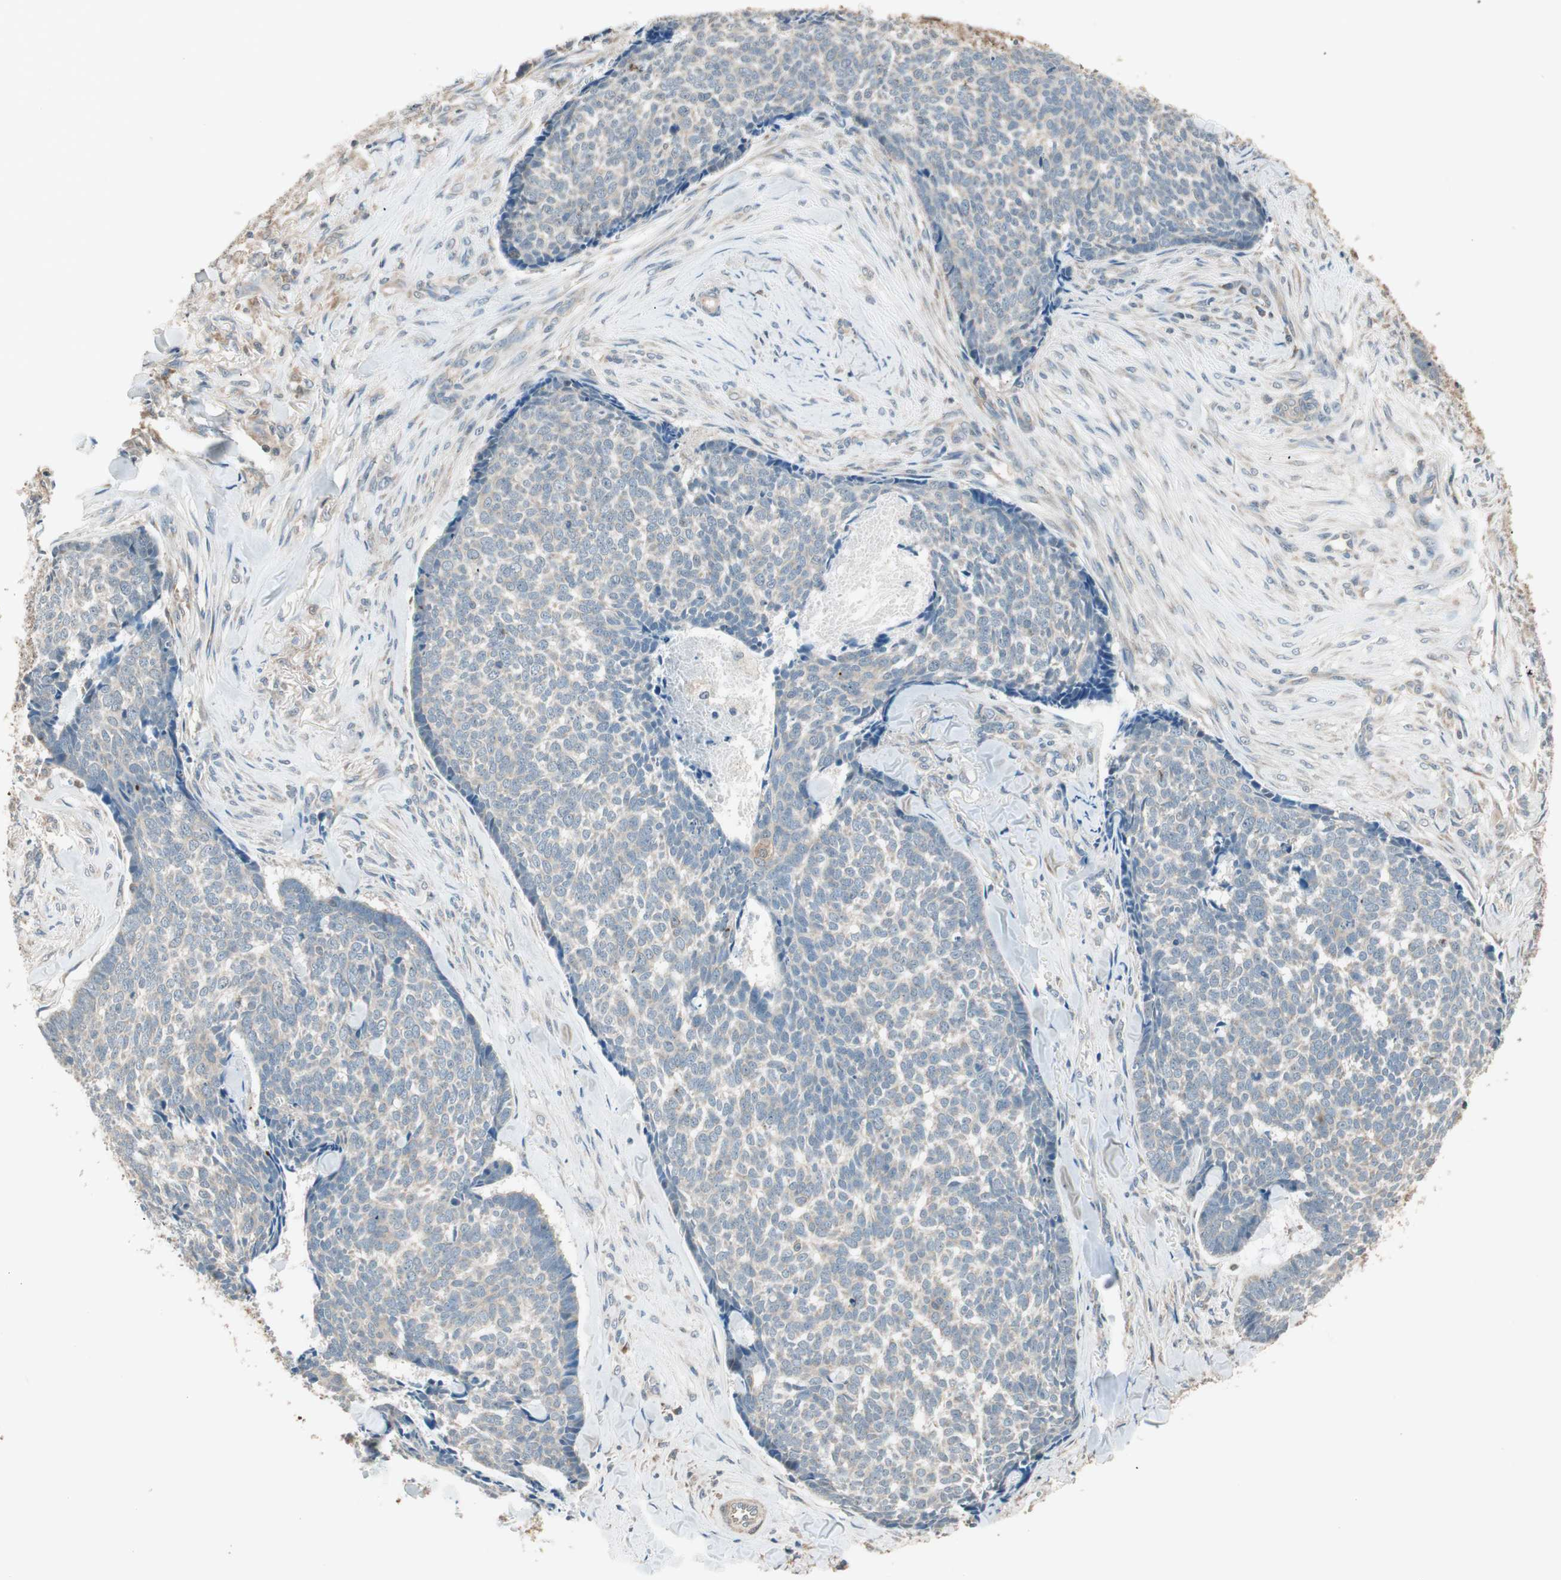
{"staining": {"intensity": "negative", "quantity": "none", "location": "none"}, "tissue": "skin cancer", "cell_type": "Tumor cells", "image_type": "cancer", "snomed": [{"axis": "morphology", "description": "Basal cell carcinoma"}, {"axis": "topography", "description": "Skin"}], "caption": "High power microscopy micrograph of an IHC photomicrograph of skin cancer, revealing no significant staining in tumor cells.", "gene": "TRIM21", "patient": {"sex": "male", "age": 84}}